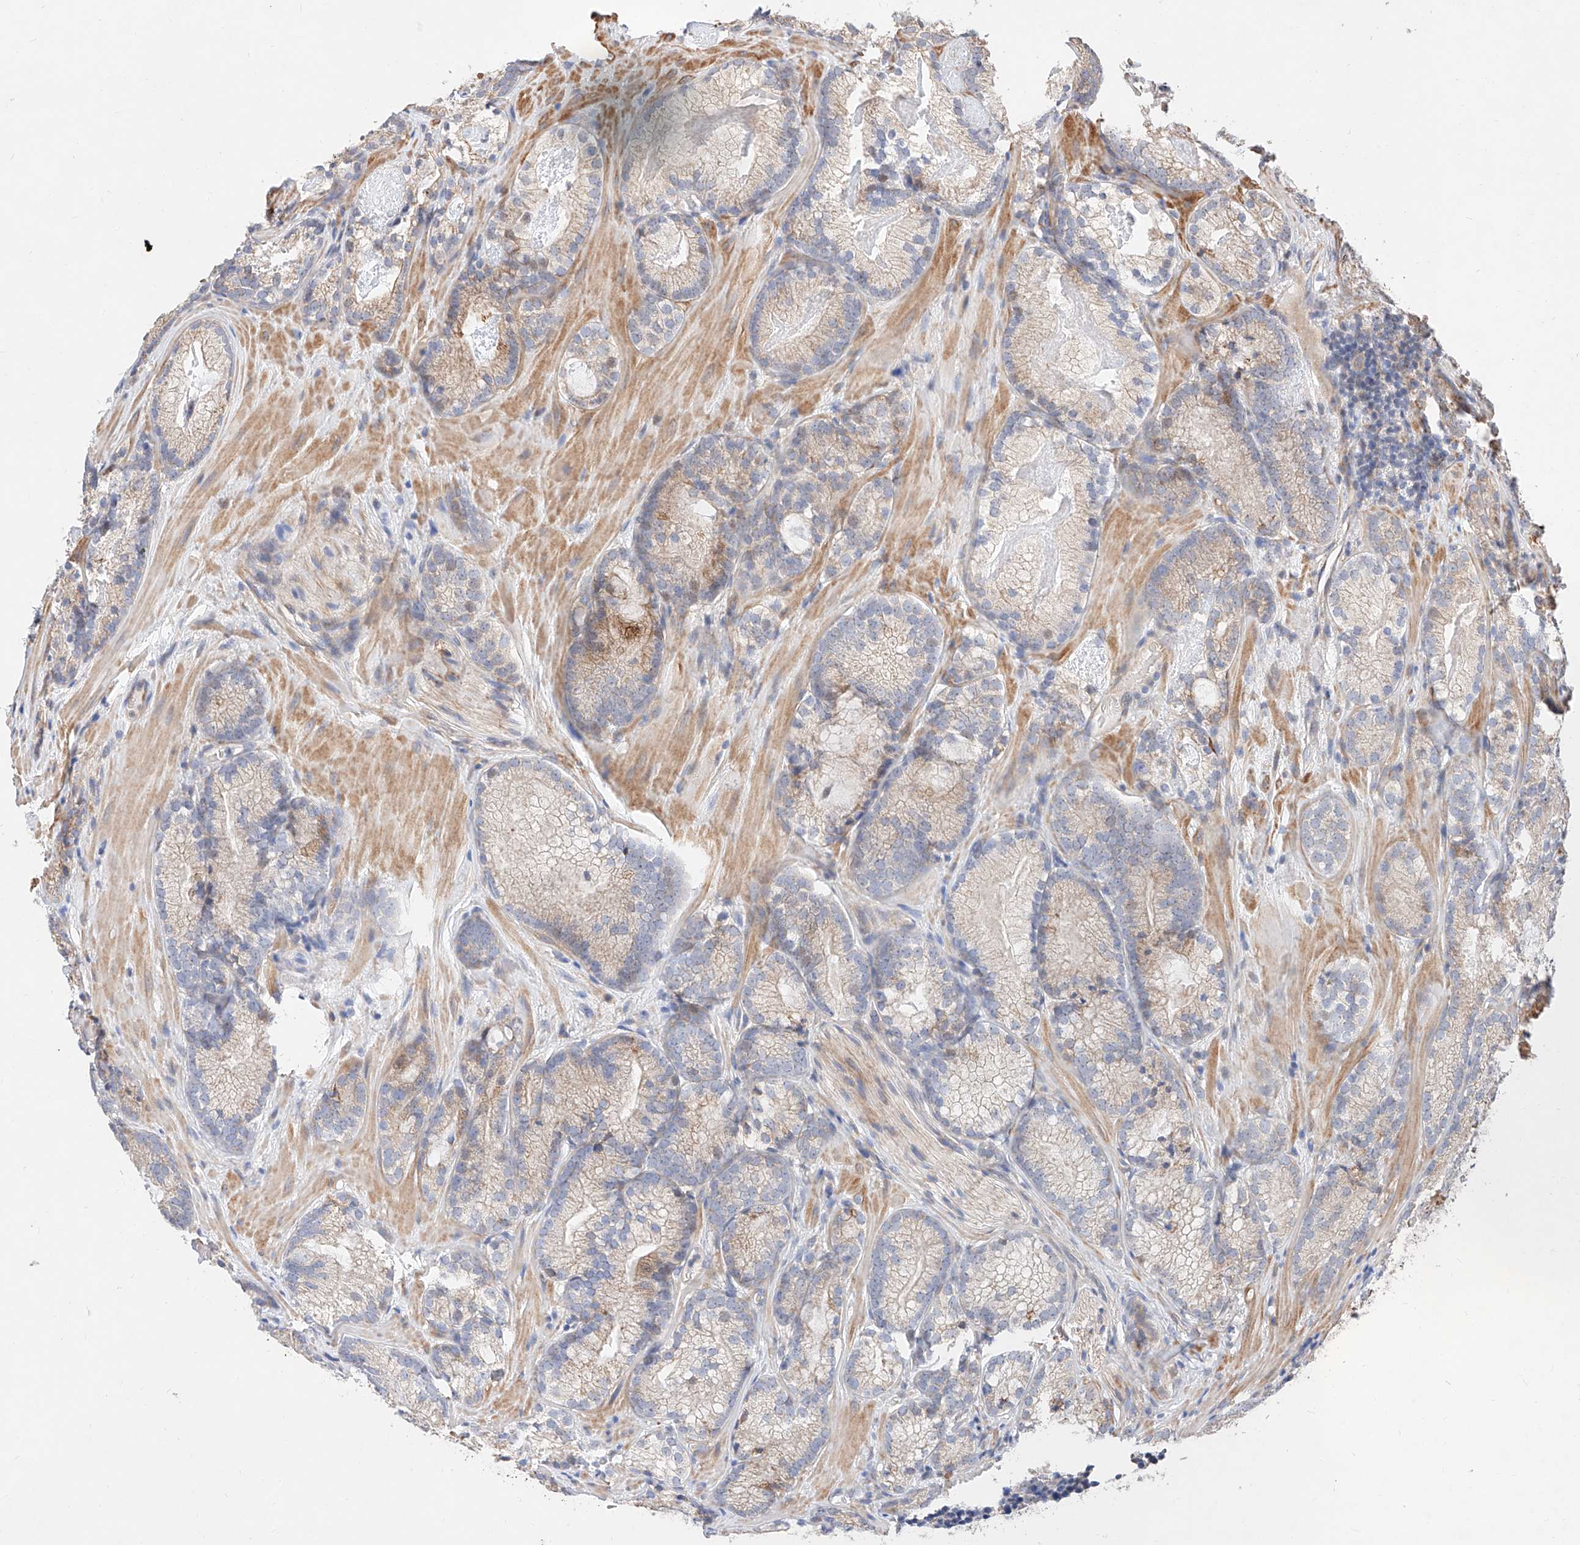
{"staining": {"intensity": "weak", "quantity": "<25%", "location": "cytoplasmic/membranous"}, "tissue": "prostate cancer", "cell_type": "Tumor cells", "image_type": "cancer", "snomed": [{"axis": "morphology", "description": "Adenocarcinoma, Low grade"}, {"axis": "topography", "description": "Prostate"}], "caption": "This image is of prostate low-grade adenocarcinoma stained with IHC to label a protein in brown with the nuclei are counter-stained blue. There is no positivity in tumor cells.", "gene": "ATP9B", "patient": {"sex": "male", "age": 72}}